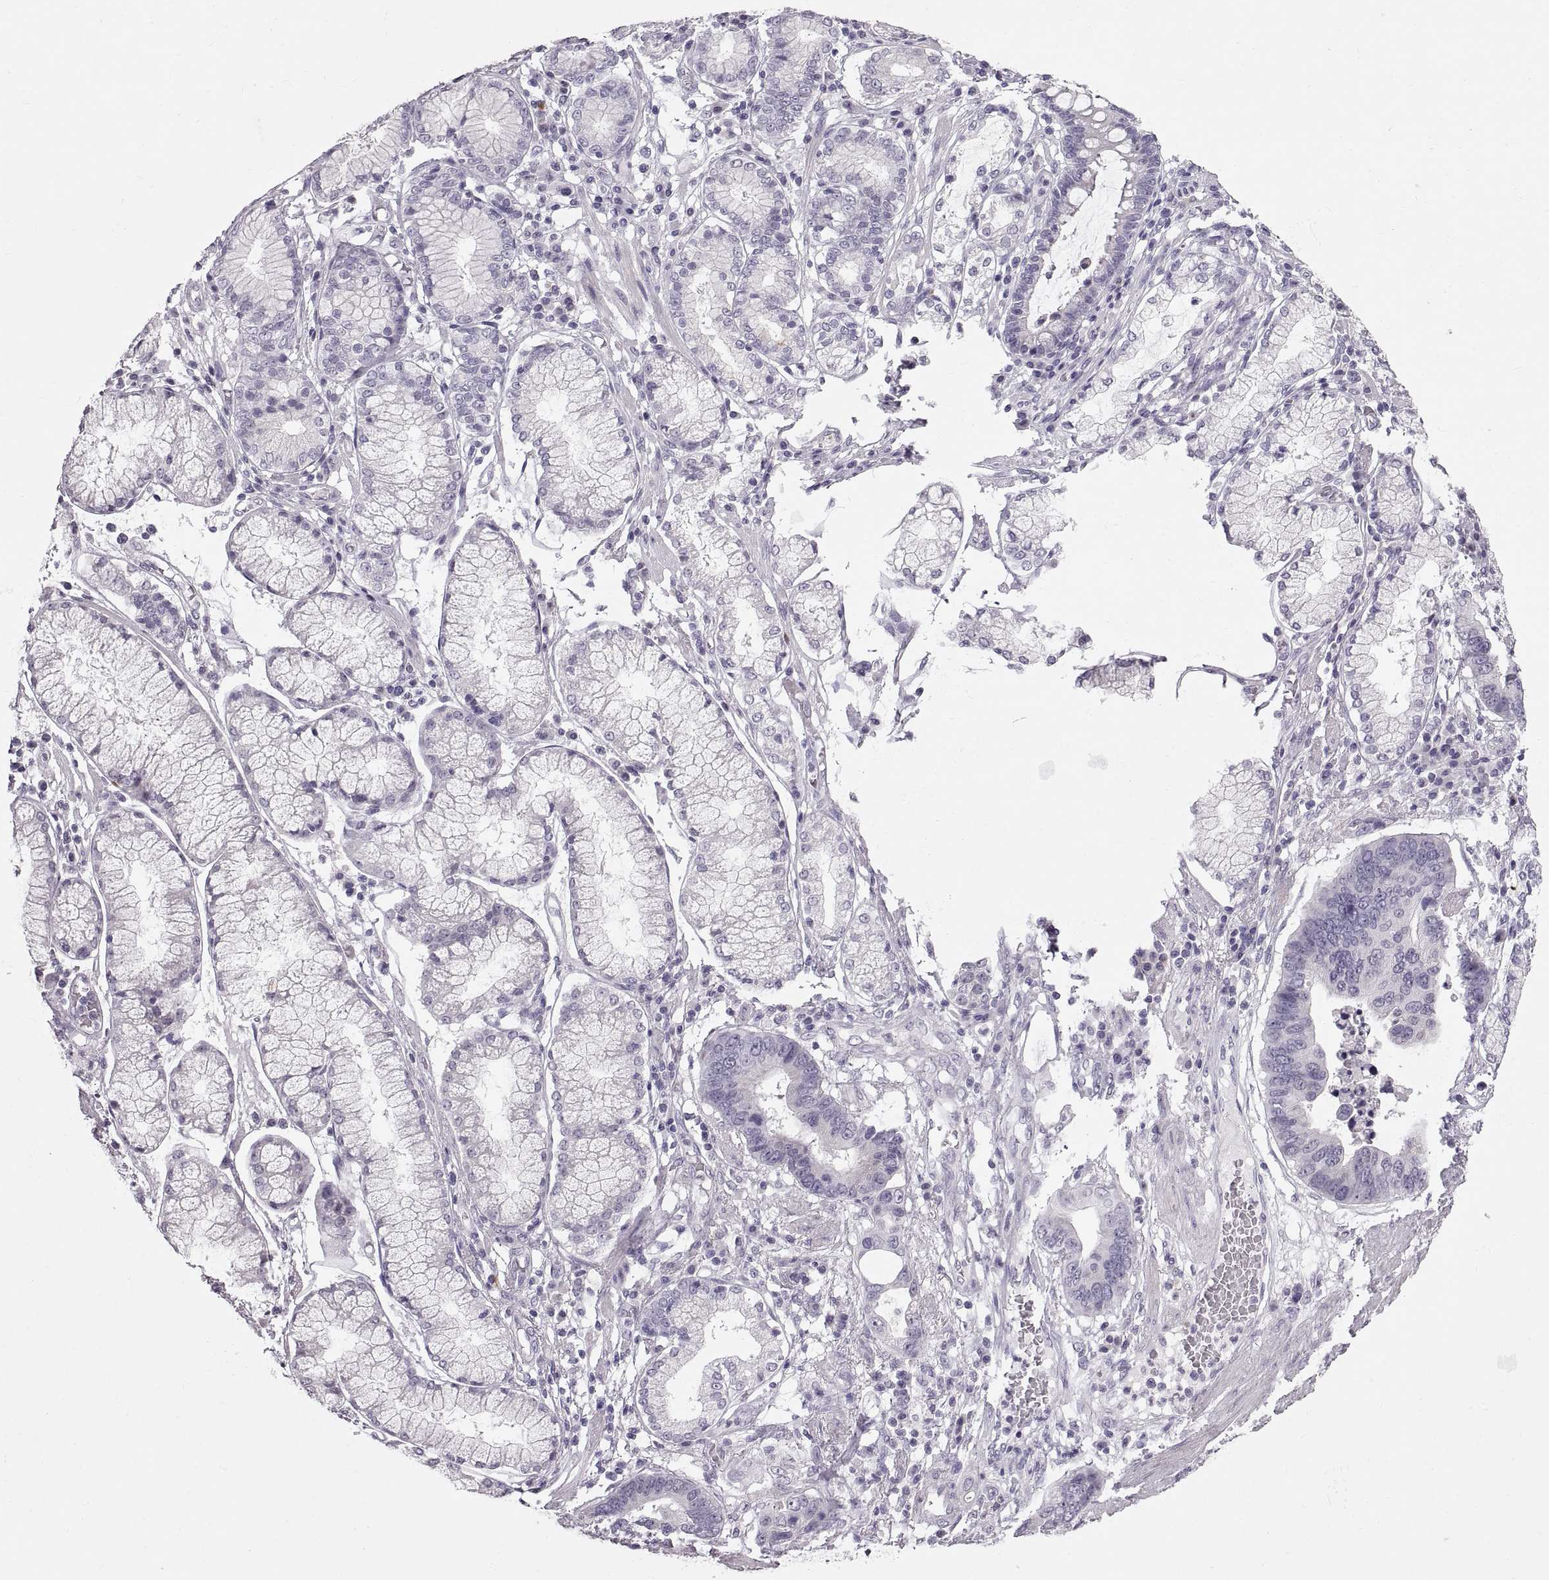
{"staining": {"intensity": "negative", "quantity": "none", "location": "none"}, "tissue": "stomach cancer", "cell_type": "Tumor cells", "image_type": "cancer", "snomed": [{"axis": "morphology", "description": "Adenocarcinoma, NOS"}, {"axis": "topography", "description": "Stomach"}], "caption": "DAB immunohistochemical staining of adenocarcinoma (stomach) reveals no significant expression in tumor cells.", "gene": "SPACDR", "patient": {"sex": "male", "age": 84}}